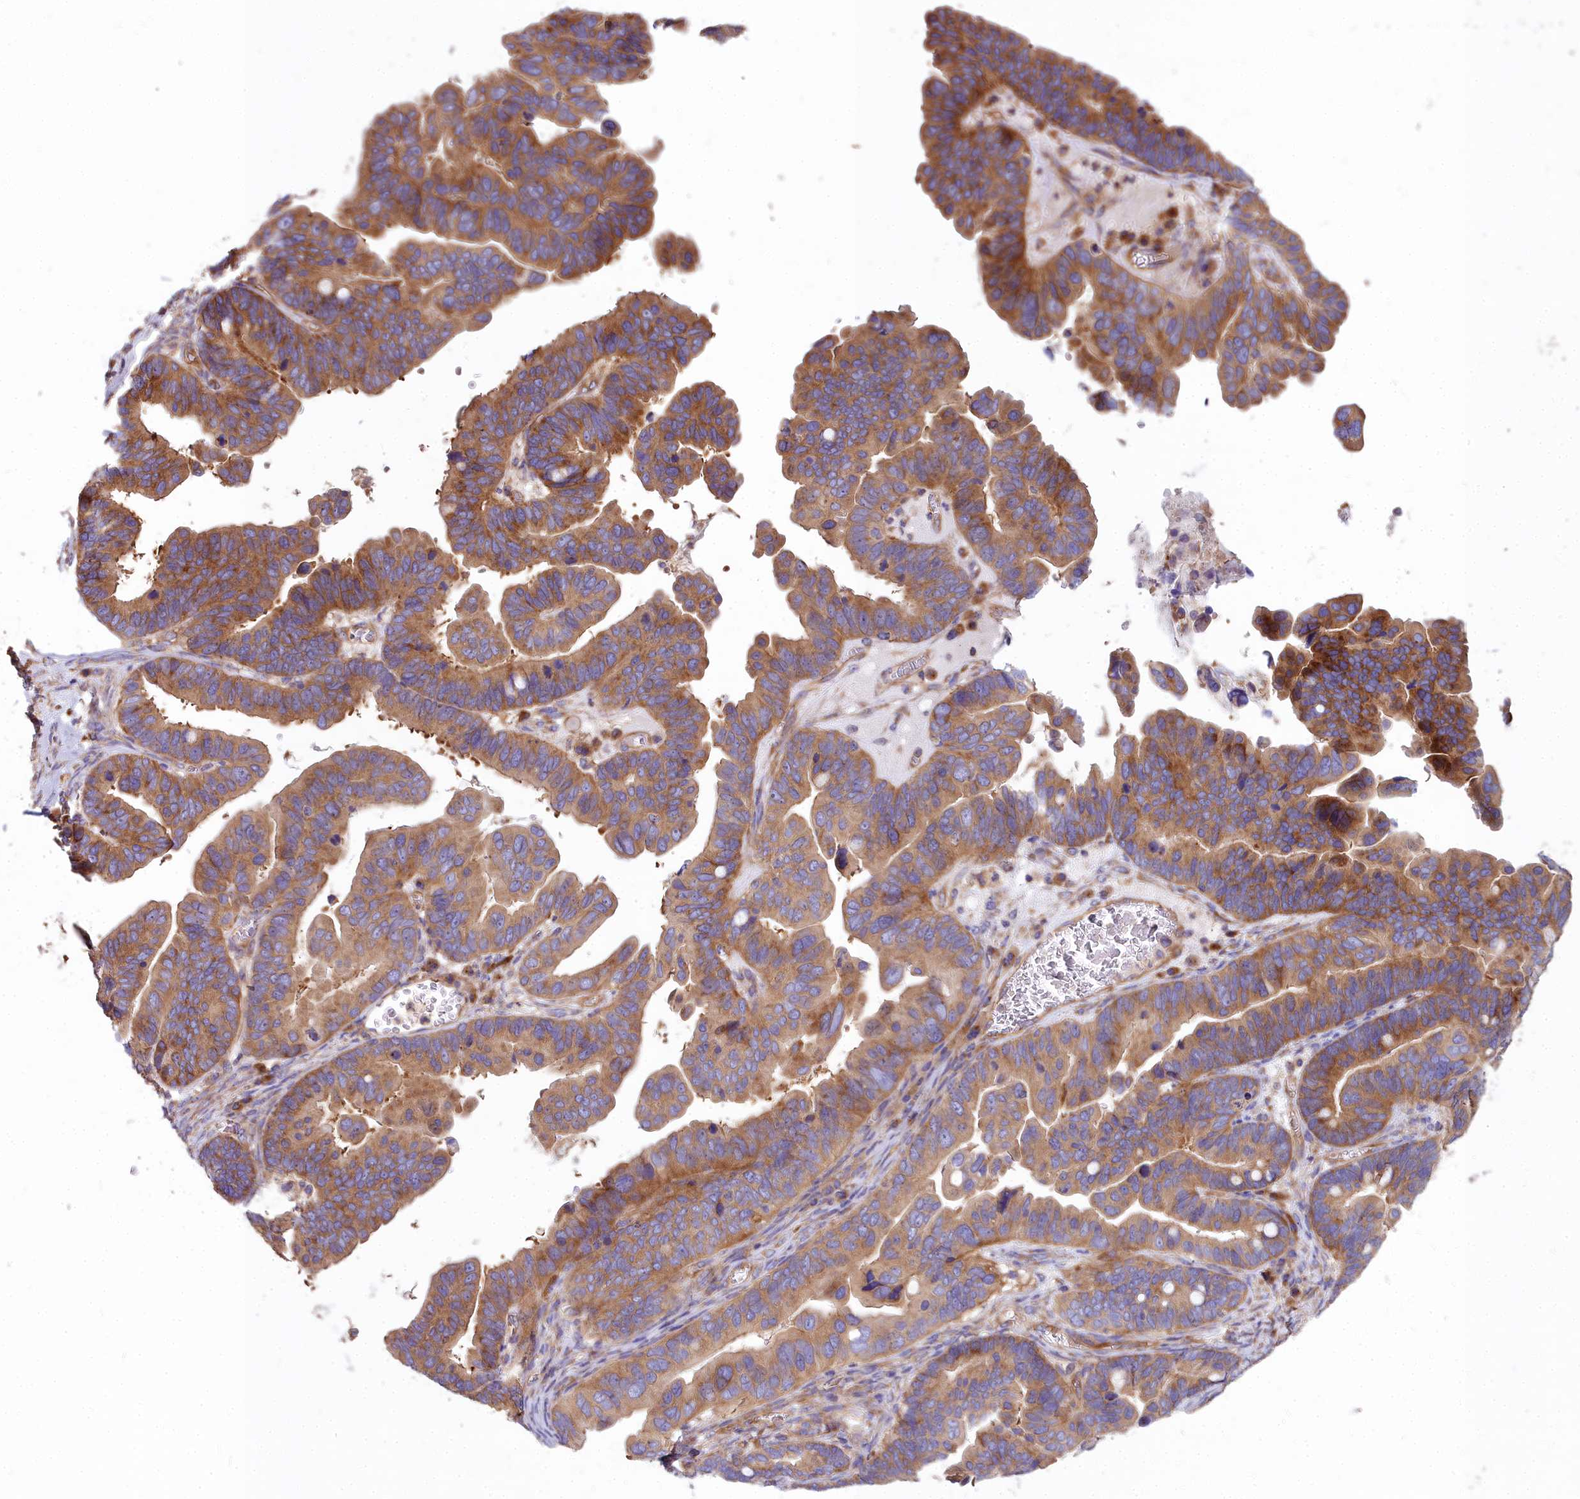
{"staining": {"intensity": "moderate", "quantity": ">75%", "location": "cytoplasmic/membranous"}, "tissue": "ovarian cancer", "cell_type": "Tumor cells", "image_type": "cancer", "snomed": [{"axis": "morphology", "description": "Cystadenocarcinoma, serous, NOS"}, {"axis": "topography", "description": "Ovary"}], "caption": "Human ovarian cancer (serous cystadenocarcinoma) stained for a protein (brown) demonstrates moderate cytoplasmic/membranous positive expression in about >75% of tumor cells.", "gene": "DCTN3", "patient": {"sex": "female", "age": 56}}